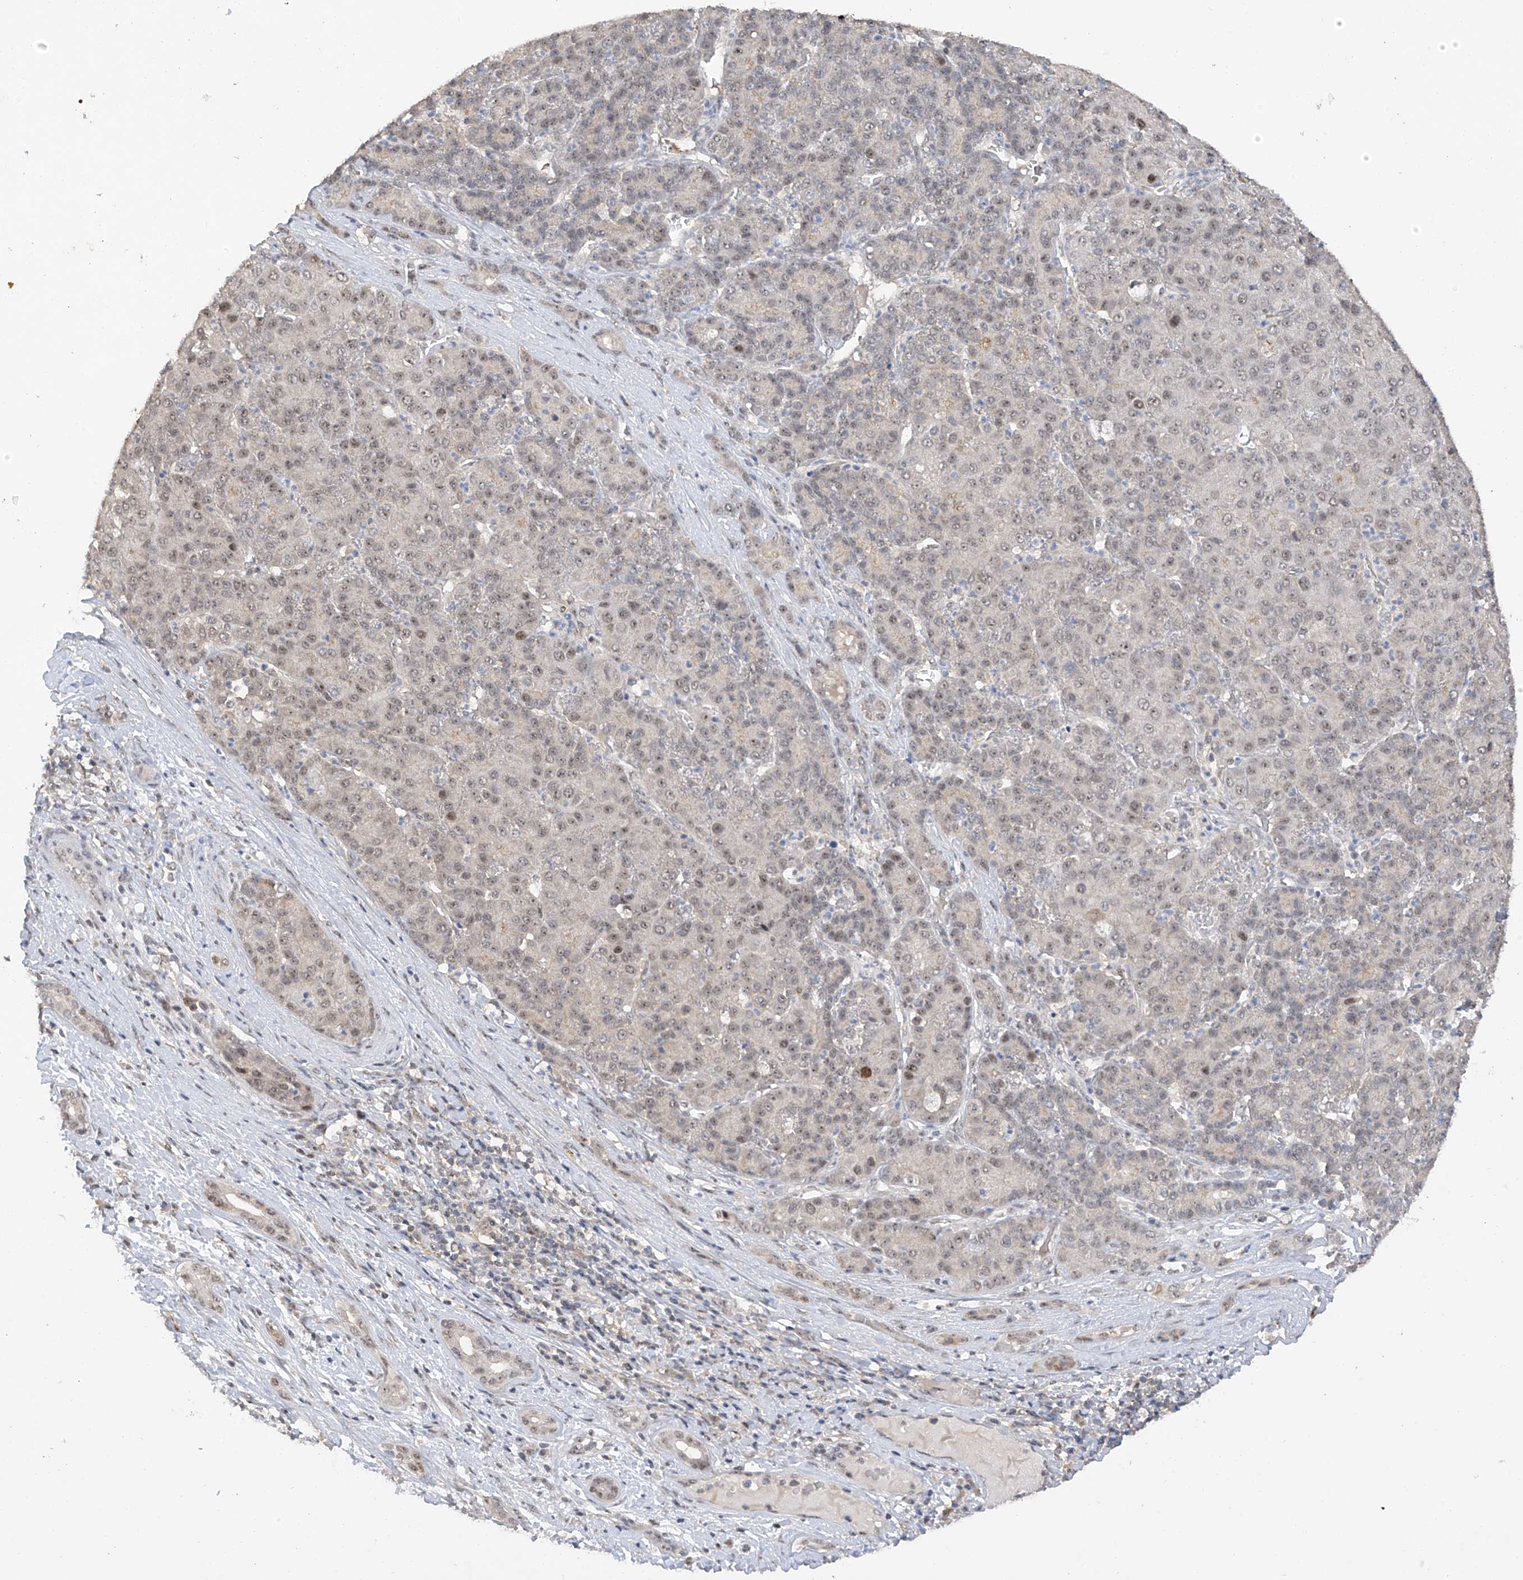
{"staining": {"intensity": "weak", "quantity": "25%-75%", "location": "nuclear"}, "tissue": "liver cancer", "cell_type": "Tumor cells", "image_type": "cancer", "snomed": [{"axis": "morphology", "description": "Carcinoma, Hepatocellular, NOS"}, {"axis": "topography", "description": "Liver"}], "caption": "A brown stain labels weak nuclear staining of a protein in liver hepatocellular carcinoma tumor cells. The protein of interest is shown in brown color, while the nuclei are stained blue.", "gene": "C1orf131", "patient": {"sex": "male", "age": 65}}